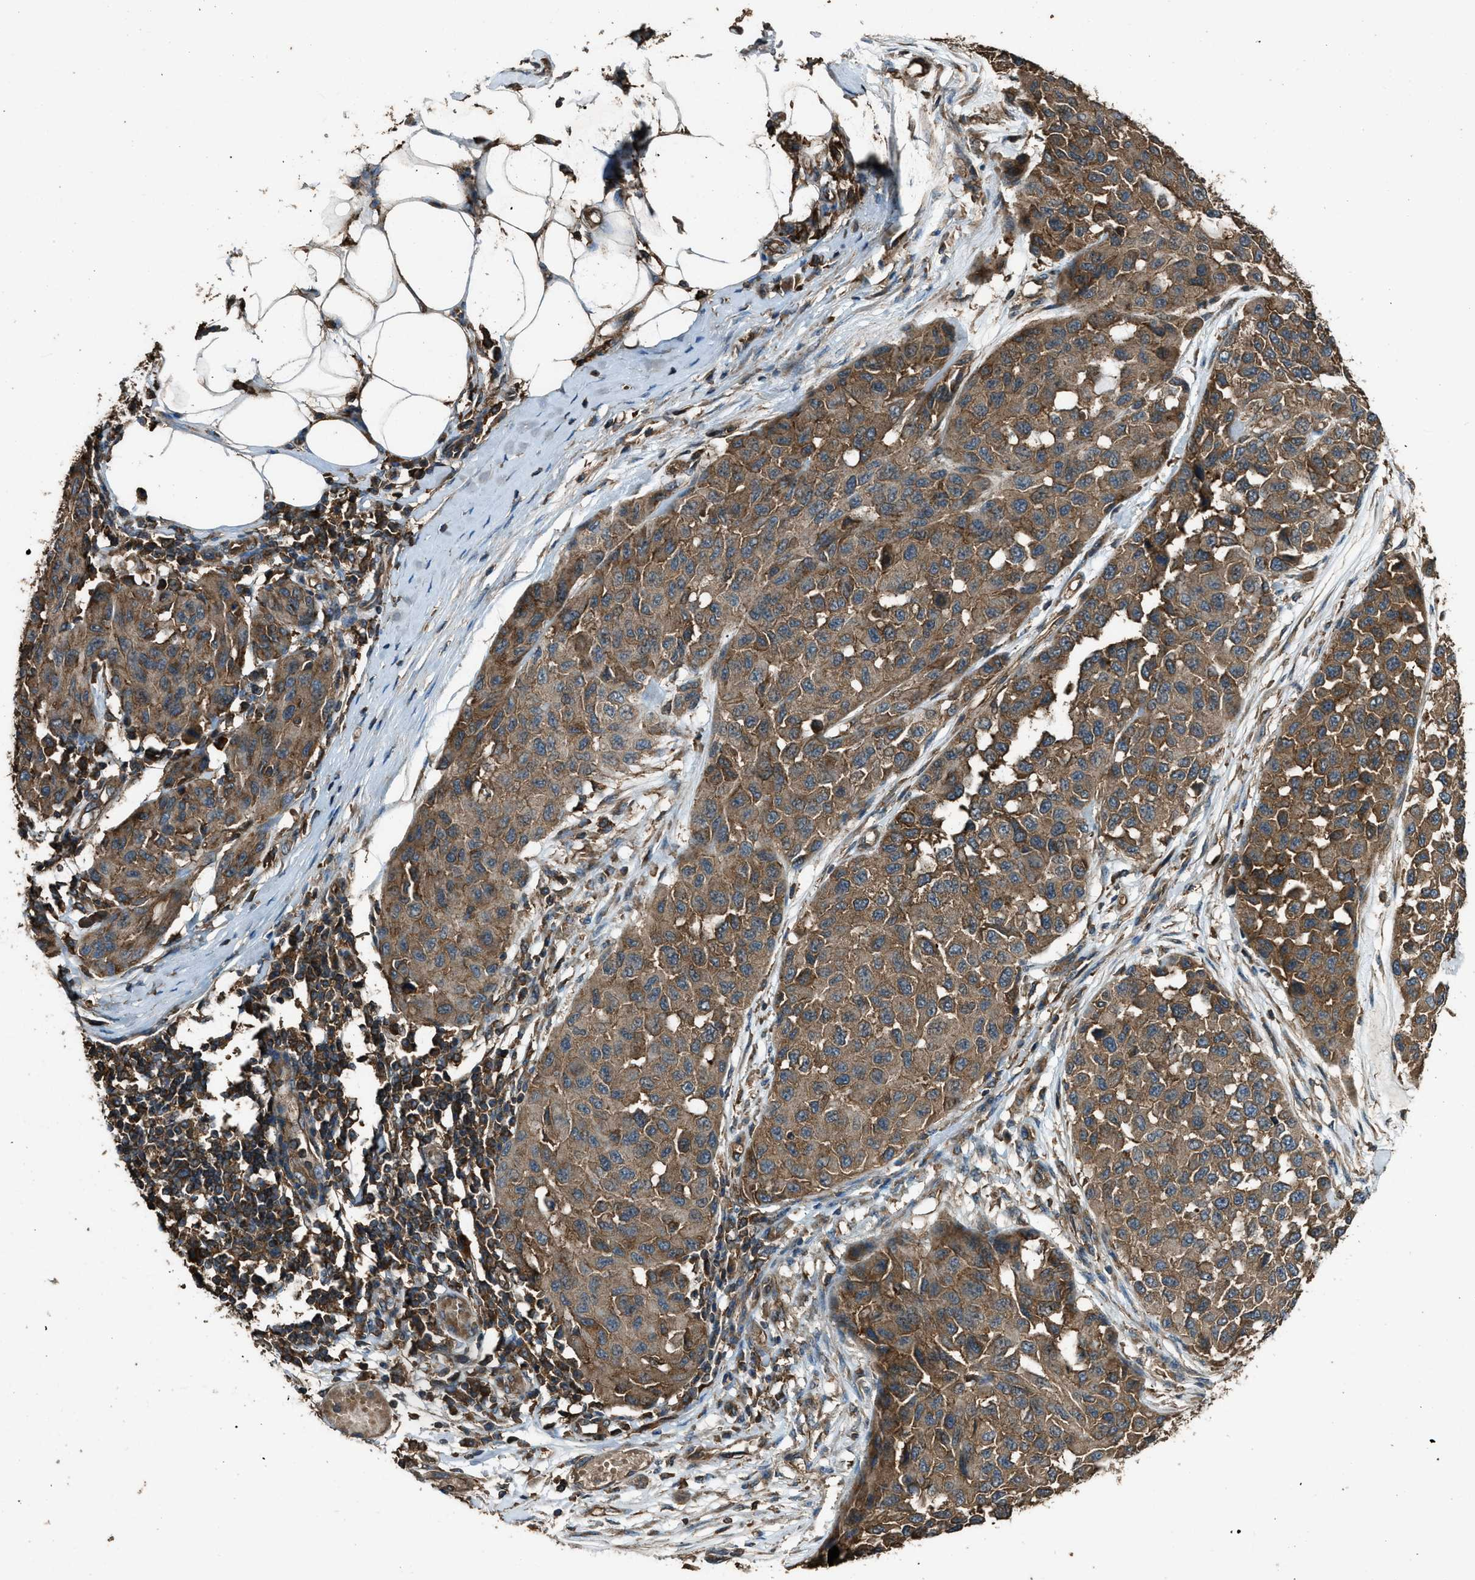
{"staining": {"intensity": "moderate", "quantity": ">75%", "location": "cytoplasmic/membranous"}, "tissue": "melanoma", "cell_type": "Tumor cells", "image_type": "cancer", "snomed": [{"axis": "morphology", "description": "Normal tissue, NOS"}, {"axis": "morphology", "description": "Malignant melanoma, NOS"}, {"axis": "topography", "description": "Skin"}], "caption": "Protein staining by immunohistochemistry exhibits moderate cytoplasmic/membranous positivity in approximately >75% of tumor cells in melanoma.", "gene": "MAP3K8", "patient": {"sex": "male", "age": 62}}